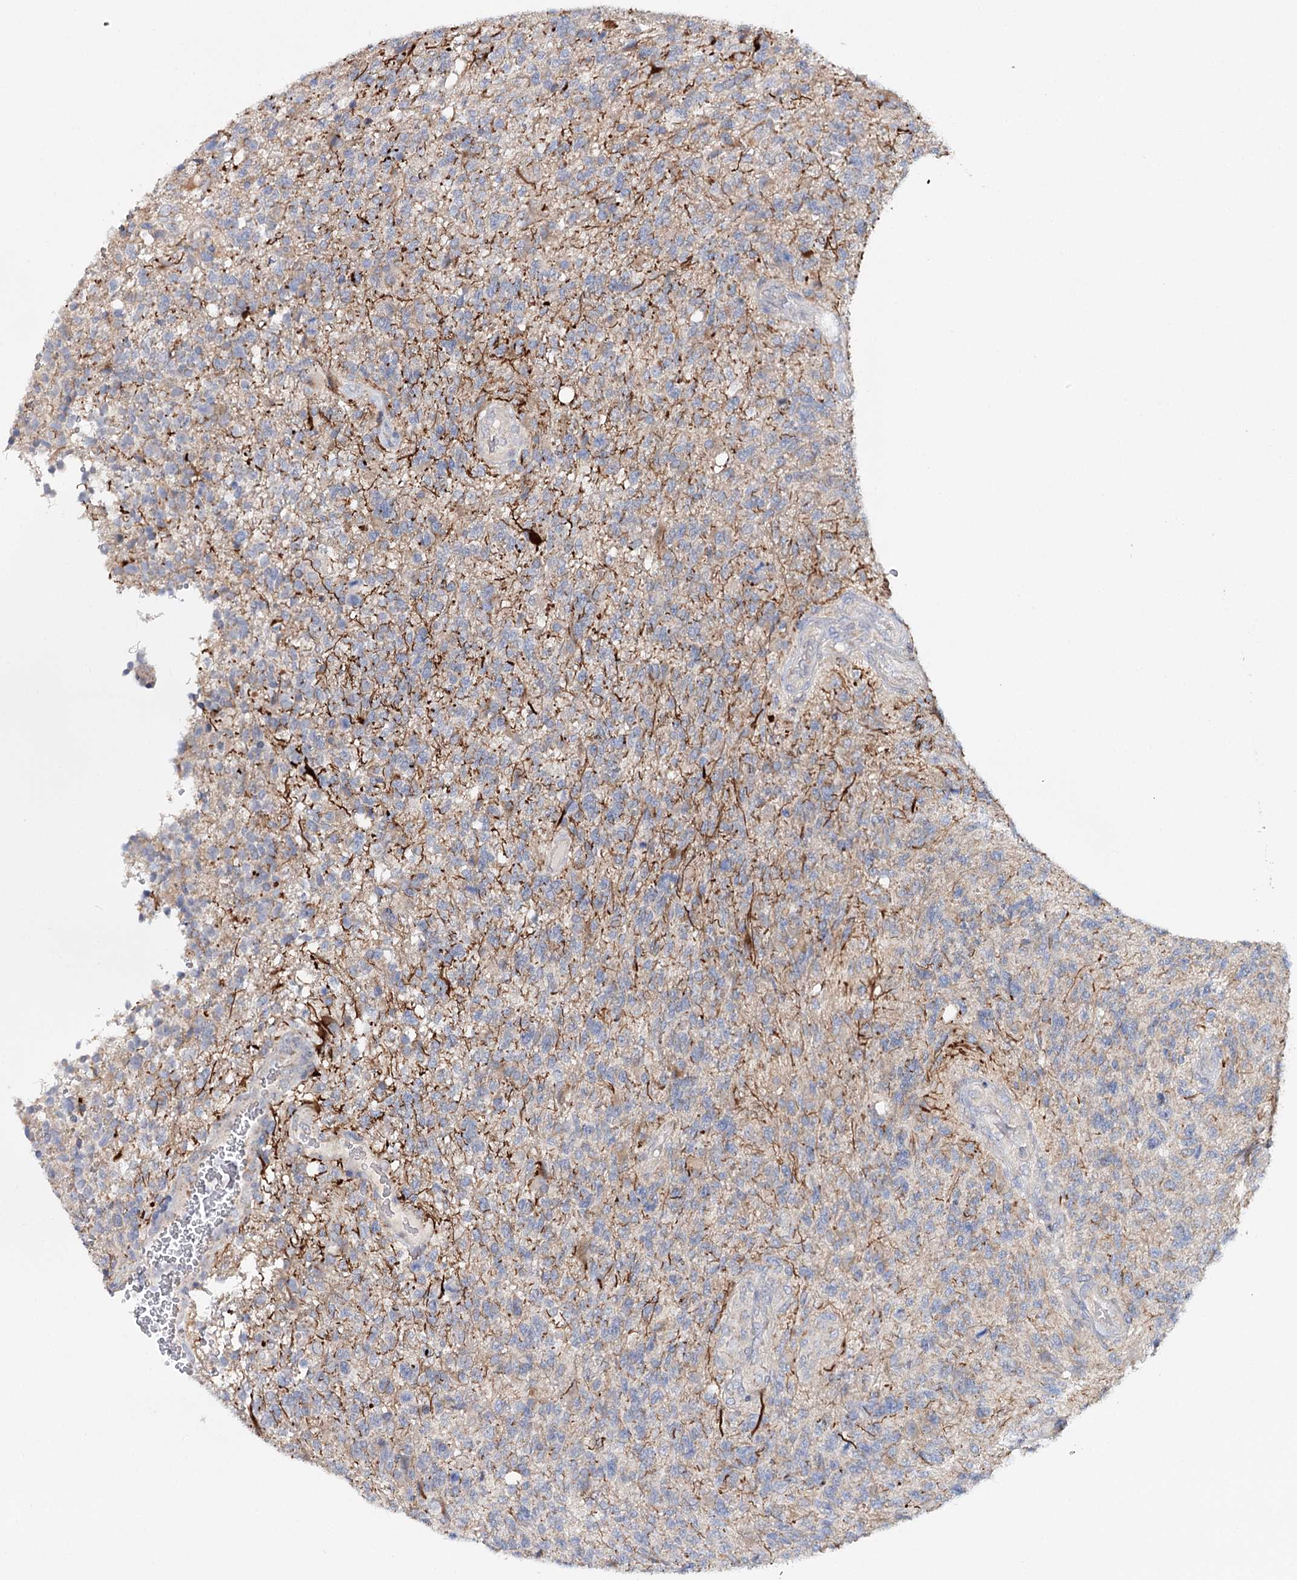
{"staining": {"intensity": "negative", "quantity": "none", "location": "none"}, "tissue": "glioma", "cell_type": "Tumor cells", "image_type": "cancer", "snomed": [{"axis": "morphology", "description": "Glioma, malignant, High grade"}, {"axis": "topography", "description": "Brain"}], "caption": "Protein analysis of malignant glioma (high-grade) displays no significant expression in tumor cells.", "gene": "CFAP46", "patient": {"sex": "male", "age": 56}}